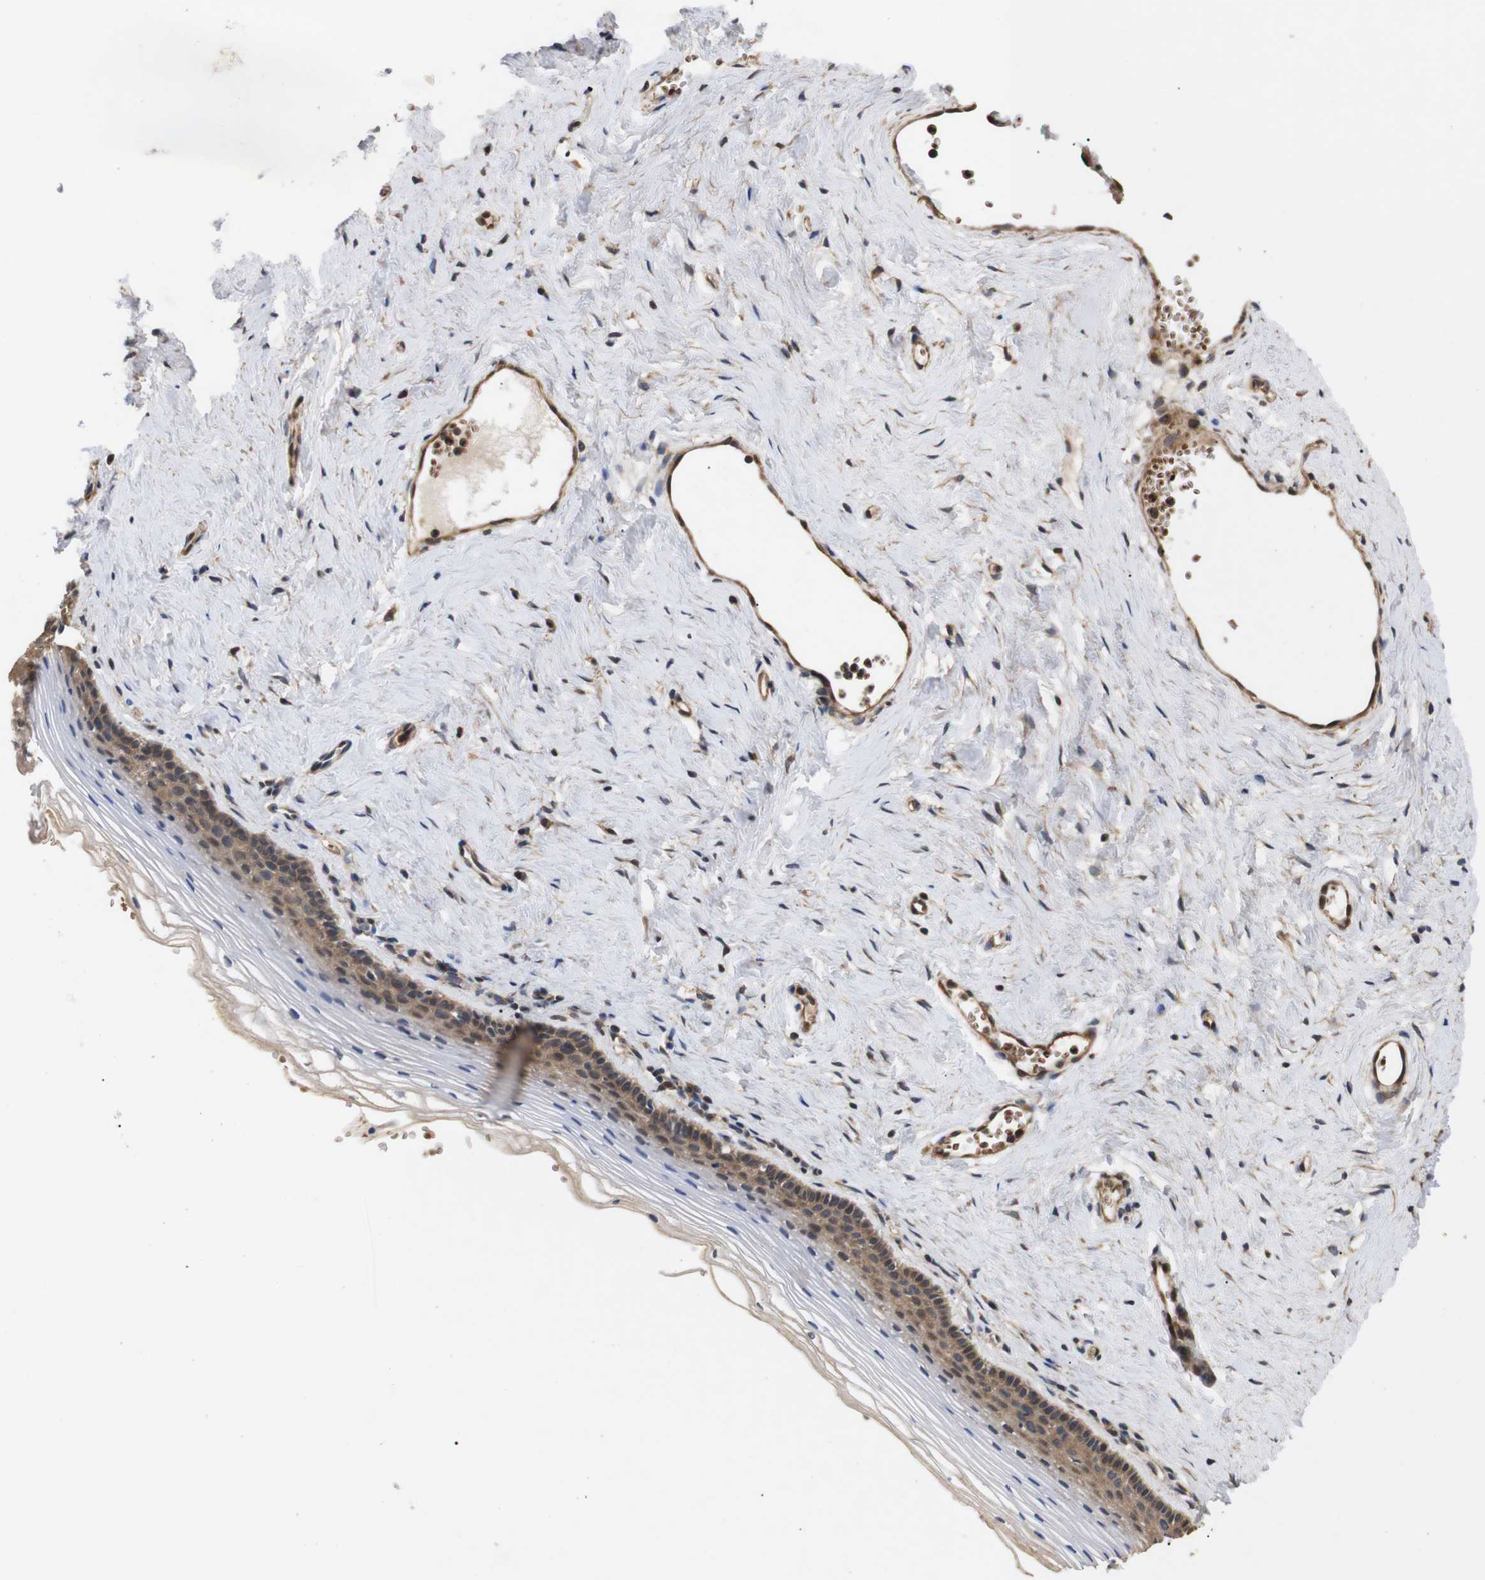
{"staining": {"intensity": "moderate", "quantity": "25%-75%", "location": "cytoplasmic/membranous"}, "tissue": "vagina", "cell_type": "Squamous epithelial cells", "image_type": "normal", "snomed": [{"axis": "morphology", "description": "Normal tissue, NOS"}, {"axis": "topography", "description": "Vagina"}], "caption": "Immunohistochemical staining of benign vagina reveals medium levels of moderate cytoplasmic/membranous expression in about 25%-75% of squamous epithelial cells. The protein of interest is stained brown, and the nuclei are stained in blue (DAB IHC with brightfield microscopy, high magnification).", "gene": "DDR1", "patient": {"sex": "female", "age": 32}}